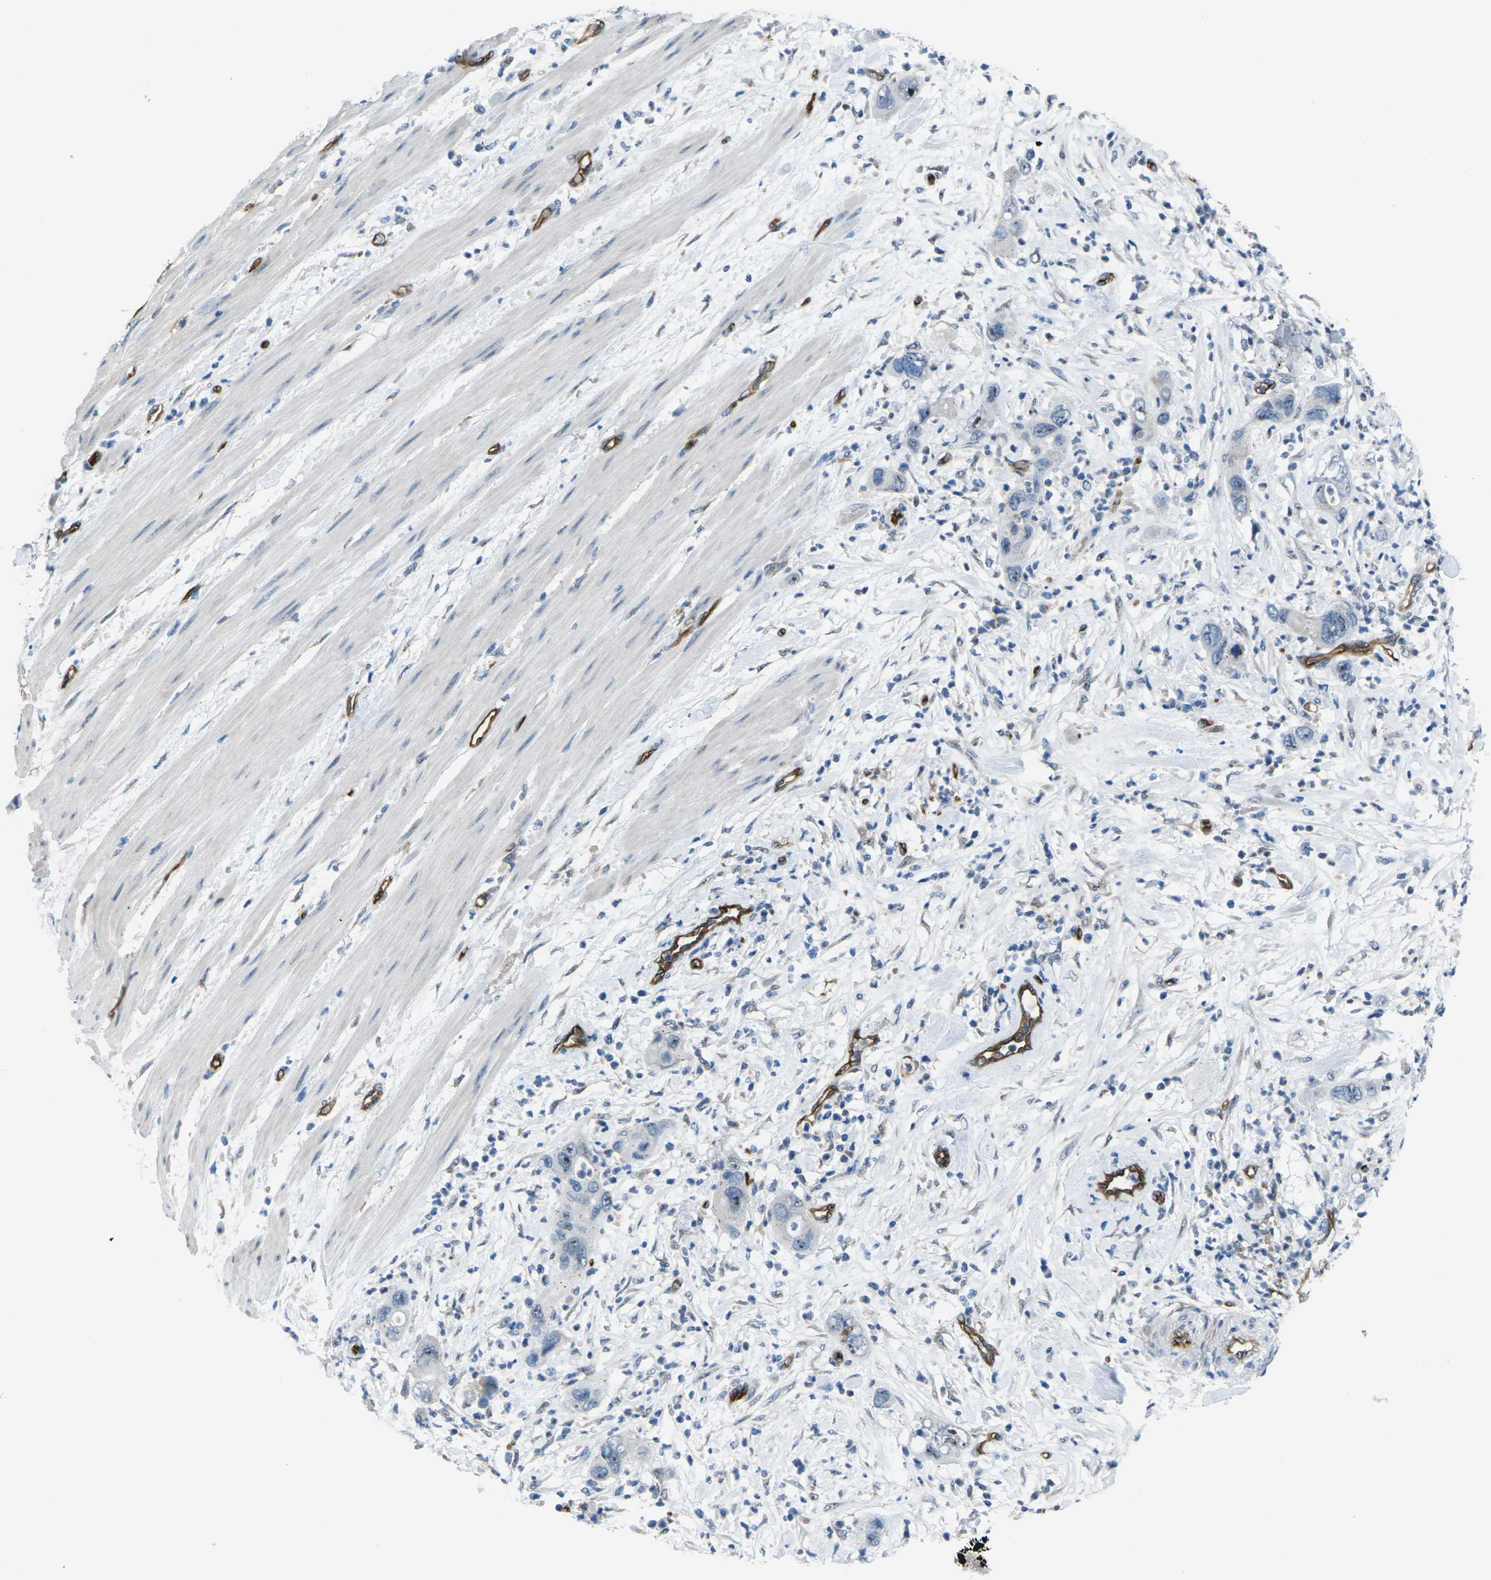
{"staining": {"intensity": "moderate", "quantity": "<25%", "location": "nuclear"}, "tissue": "pancreatic cancer", "cell_type": "Tumor cells", "image_type": "cancer", "snomed": [{"axis": "morphology", "description": "Adenocarcinoma, NOS"}, {"axis": "topography", "description": "Pancreas"}], "caption": "Moderate nuclear positivity for a protein is identified in approximately <25% of tumor cells of adenocarcinoma (pancreatic) using immunohistochemistry.", "gene": "HSPA12B", "patient": {"sex": "female", "age": 71}}